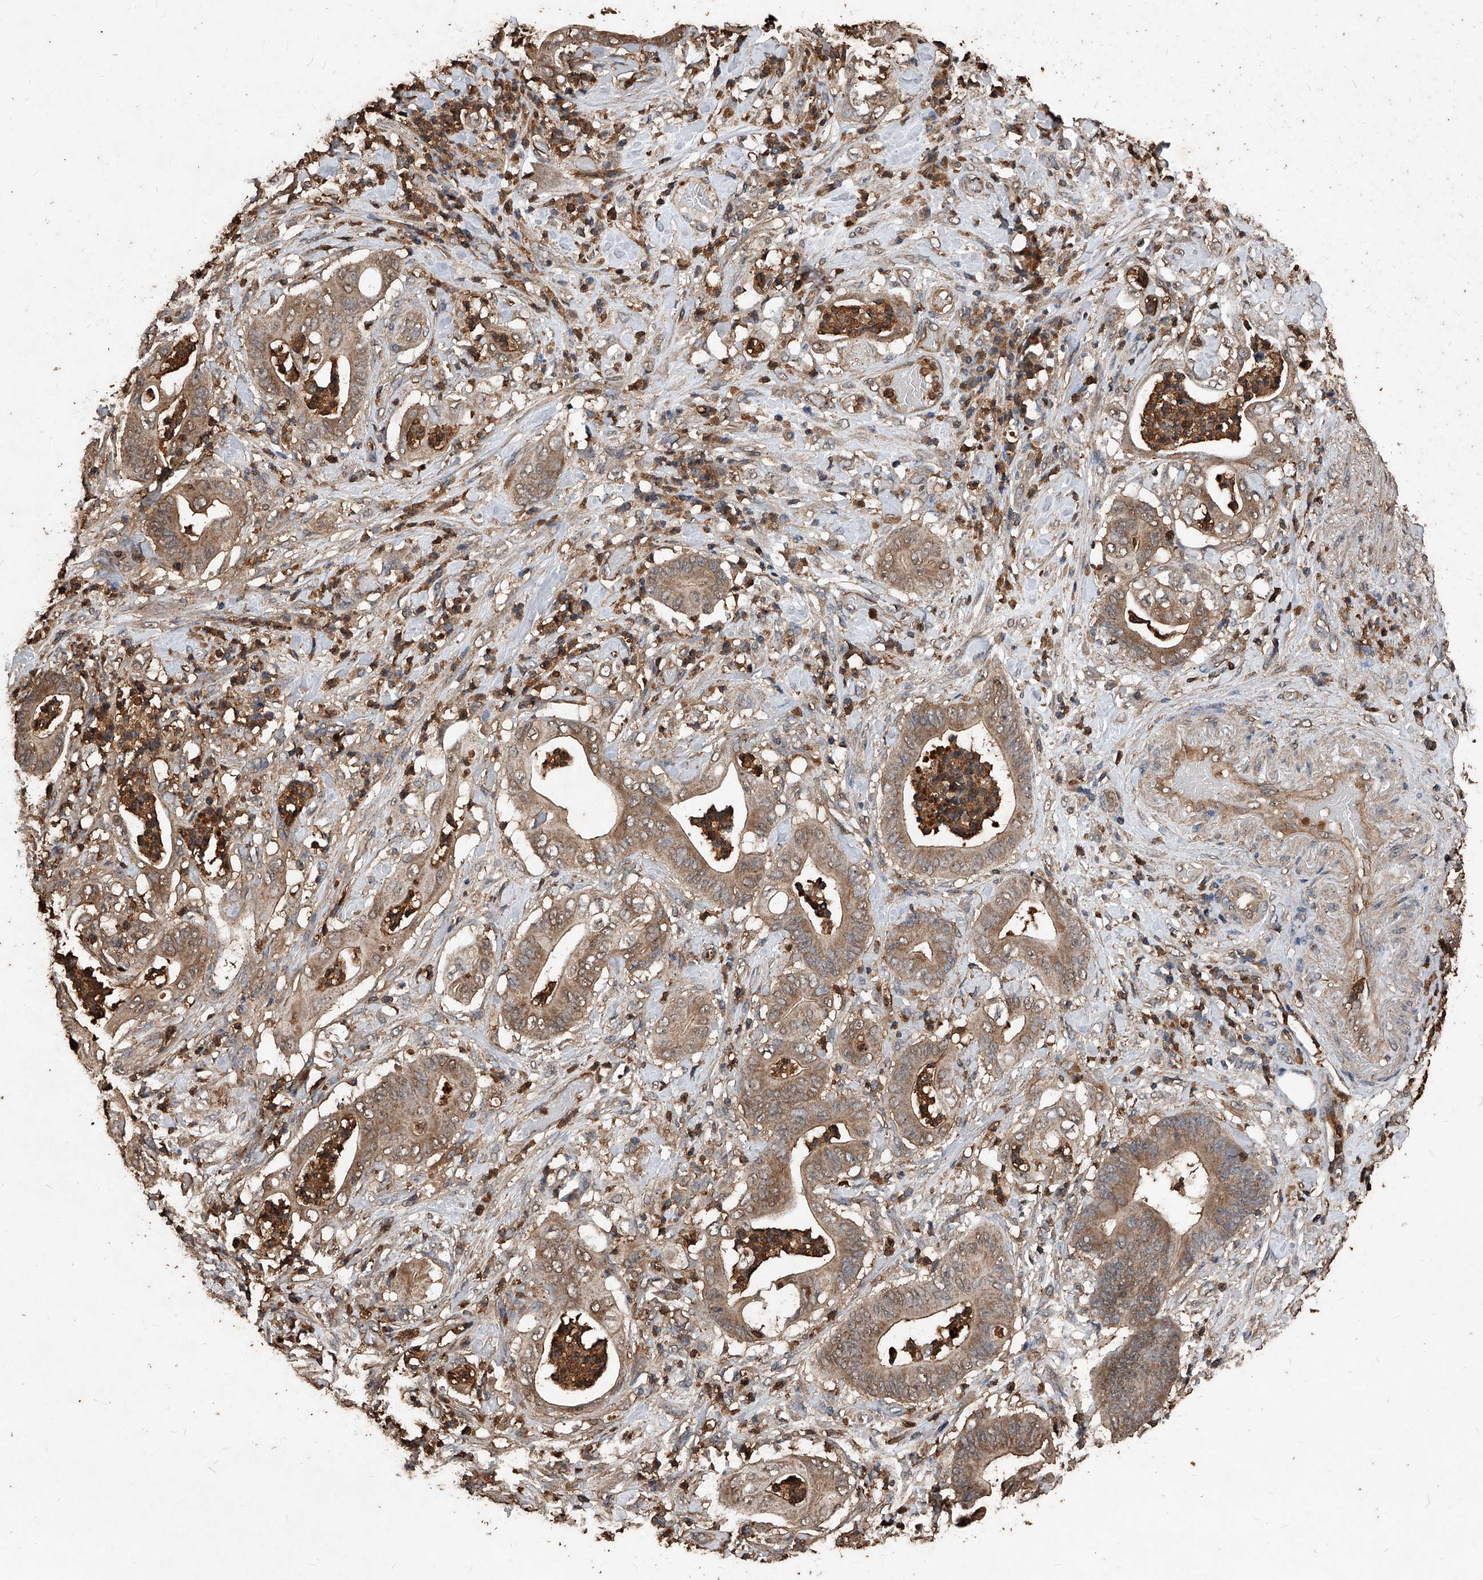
{"staining": {"intensity": "moderate", "quantity": ">75%", "location": "cytoplasmic/membranous"}, "tissue": "stomach cancer", "cell_type": "Tumor cells", "image_type": "cancer", "snomed": [{"axis": "morphology", "description": "Adenocarcinoma, NOS"}, {"axis": "topography", "description": "Stomach"}], "caption": "Immunohistochemical staining of stomach adenocarcinoma exhibits moderate cytoplasmic/membranous protein positivity in approximately >75% of tumor cells.", "gene": "UCP2", "patient": {"sex": "female", "age": 73}}